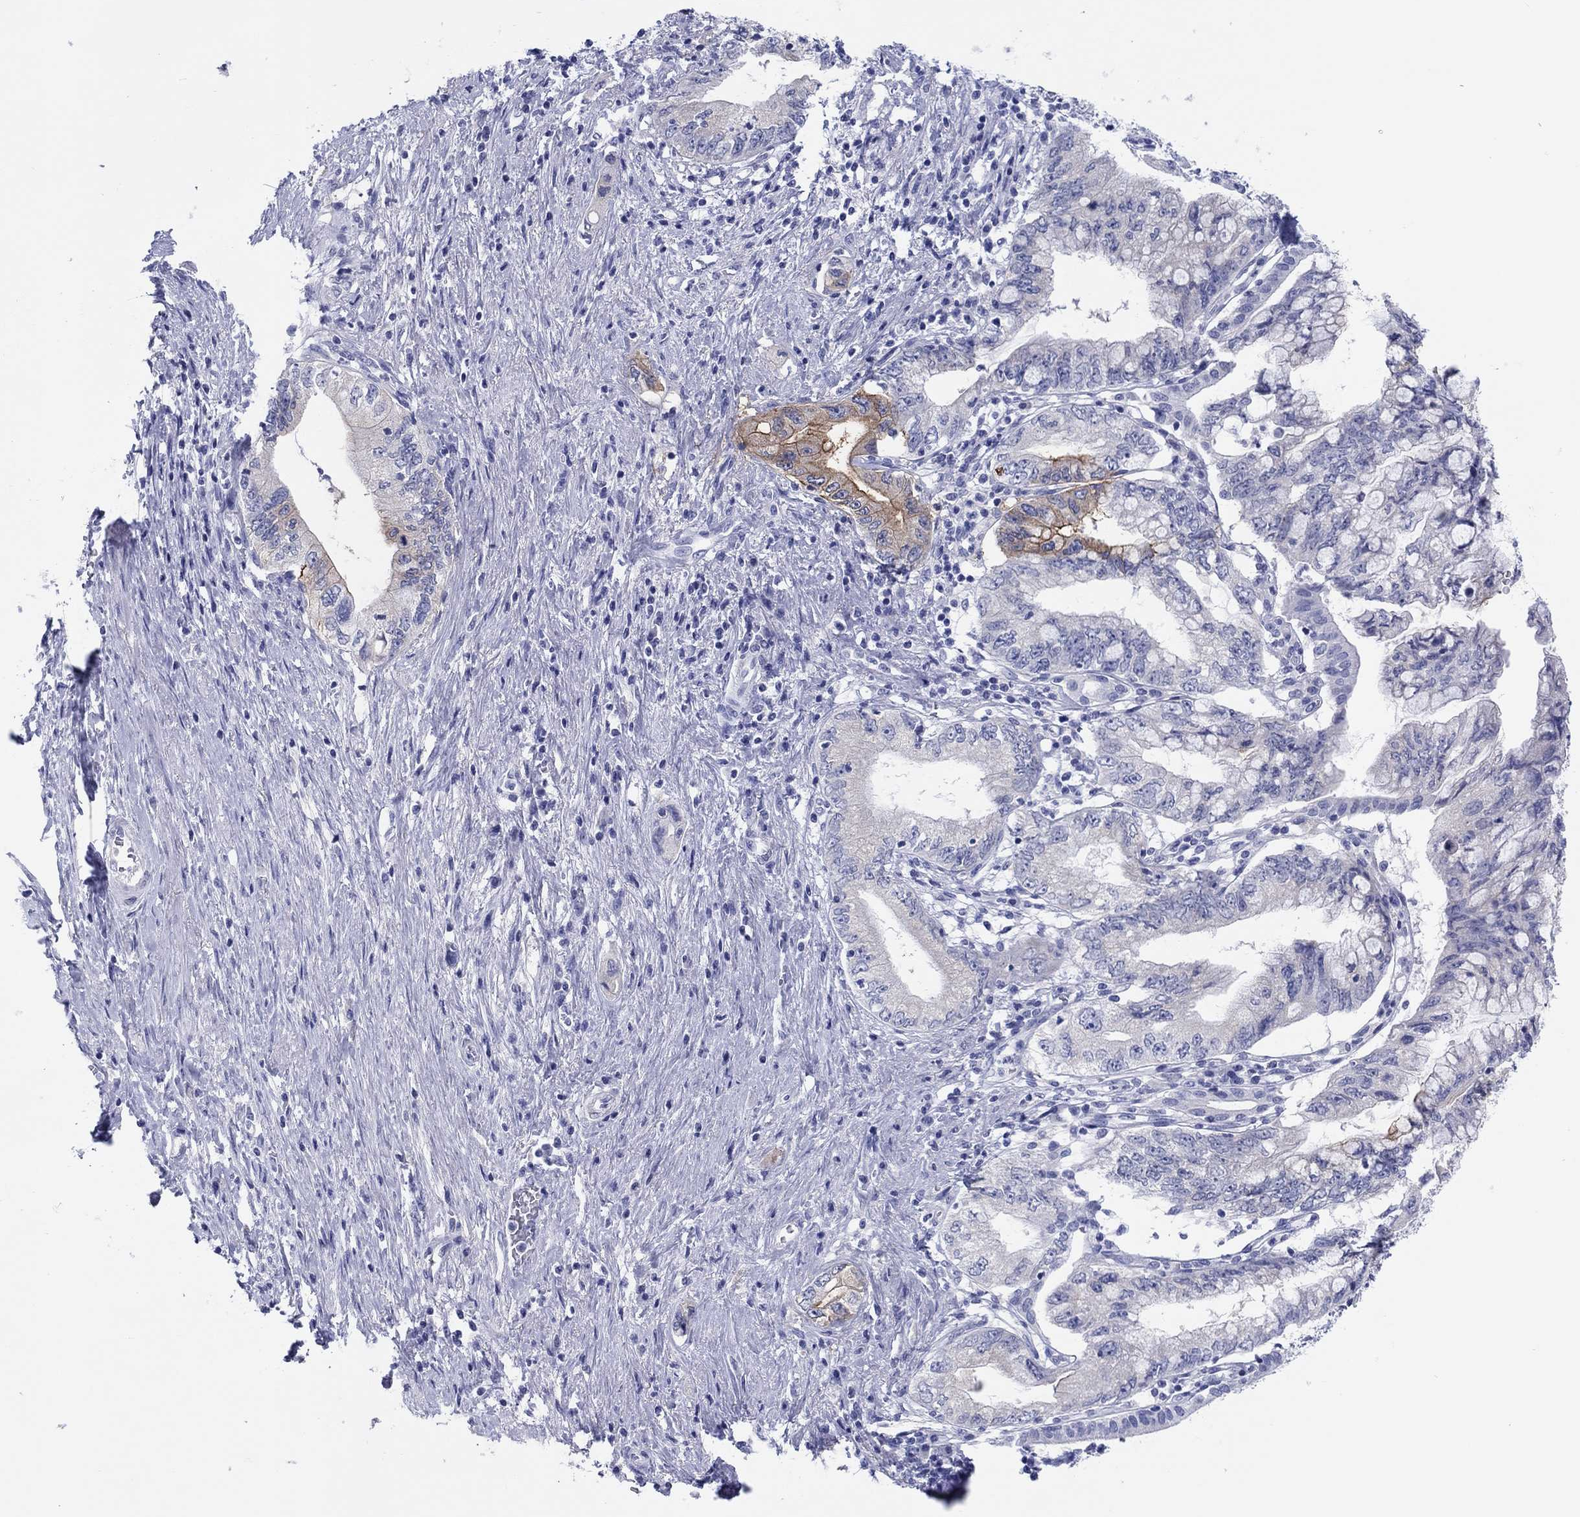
{"staining": {"intensity": "moderate", "quantity": "<25%", "location": "cytoplasmic/membranous"}, "tissue": "pancreatic cancer", "cell_type": "Tumor cells", "image_type": "cancer", "snomed": [{"axis": "morphology", "description": "Adenocarcinoma, NOS"}, {"axis": "topography", "description": "Pancreas"}], "caption": "Tumor cells demonstrate low levels of moderate cytoplasmic/membranous expression in about <25% of cells in pancreatic adenocarcinoma.", "gene": "ERICH3", "patient": {"sex": "female", "age": 73}}